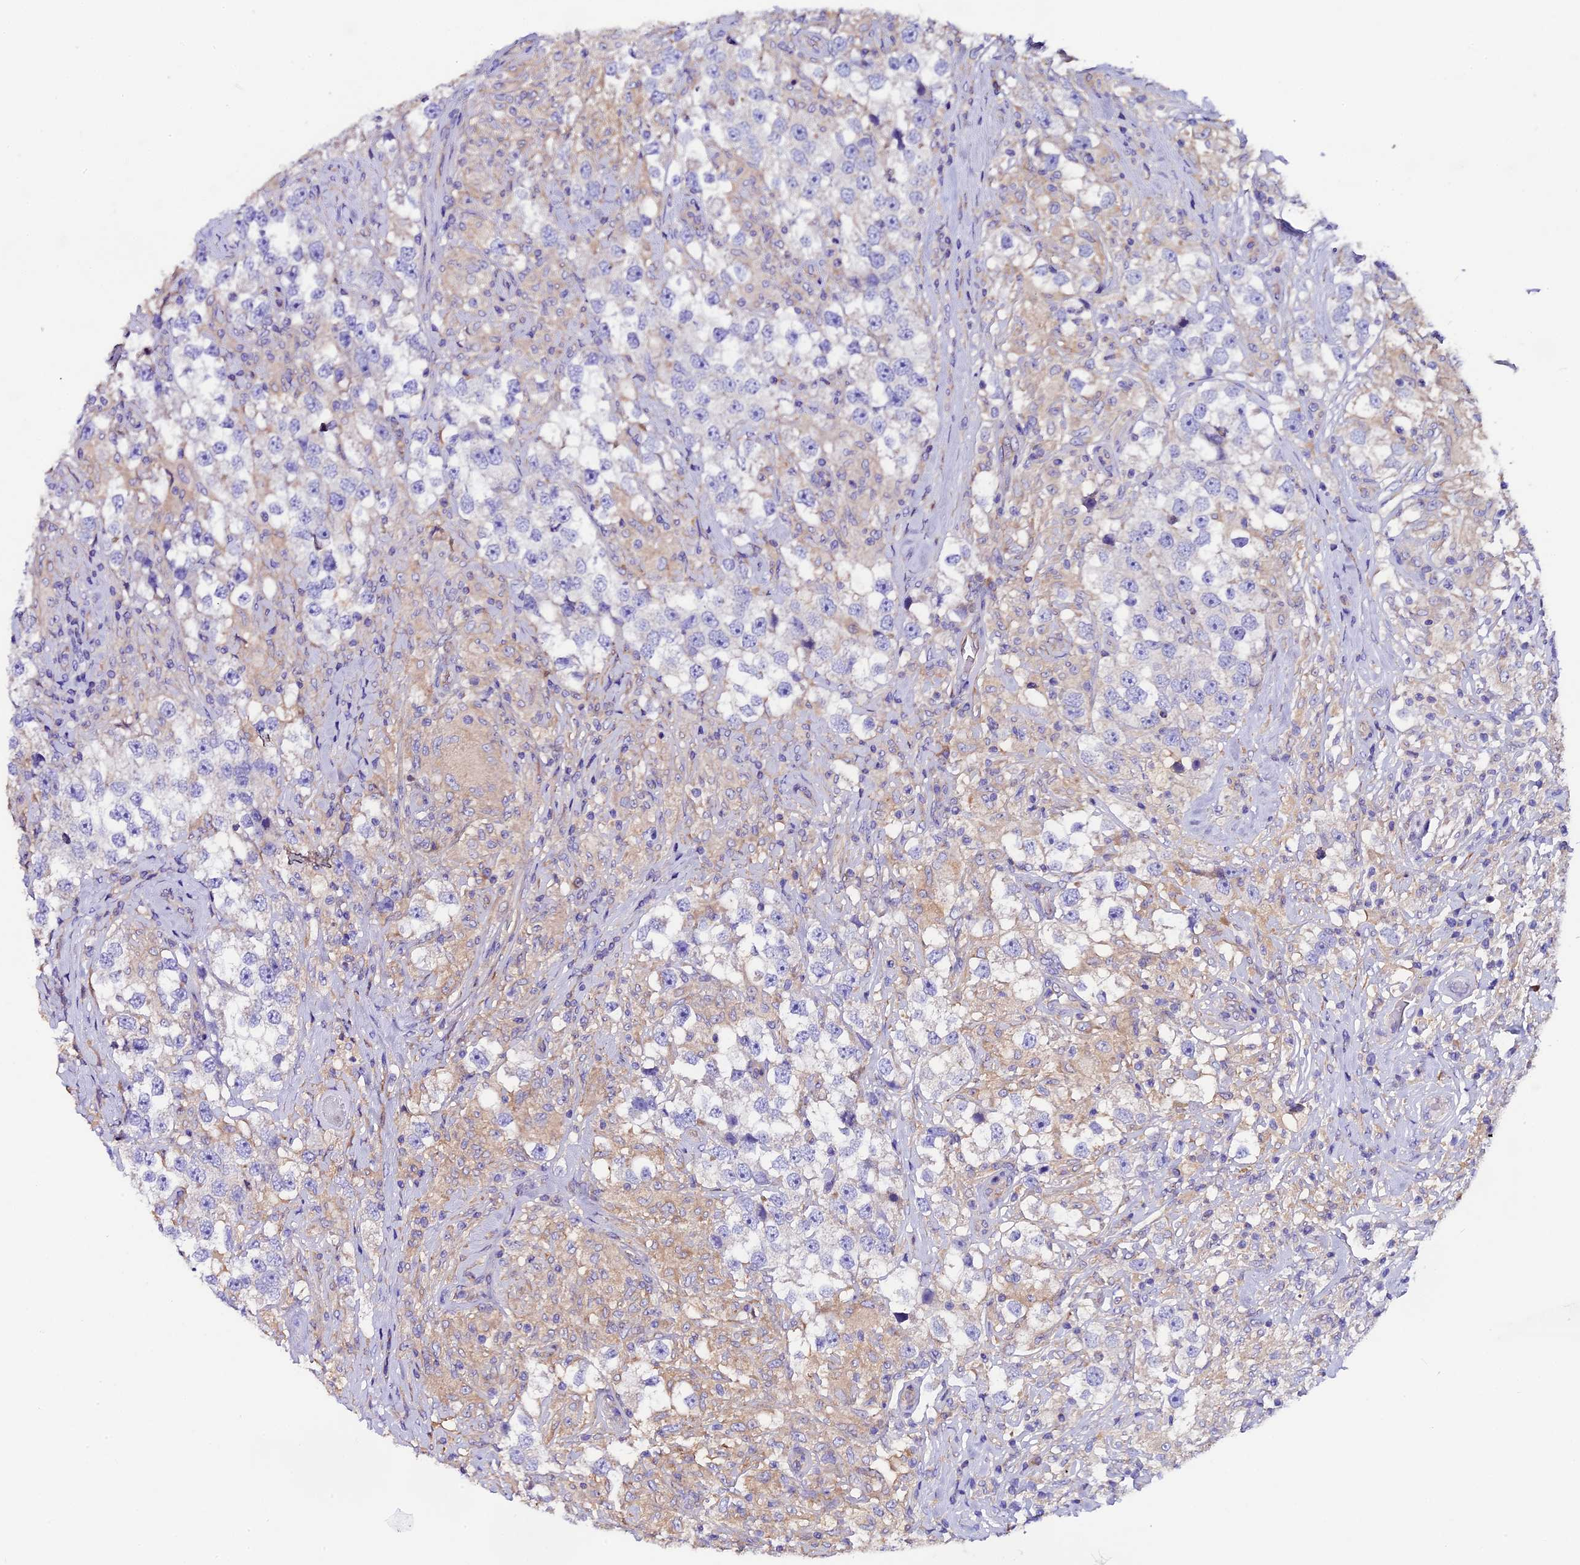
{"staining": {"intensity": "negative", "quantity": "none", "location": "none"}, "tissue": "testis cancer", "cell_type": "Tumor cells", "image_type": "cancer", "snomed": [{"axis": "morphology", "description": "Seminoma, NOS"}, {"axis": "topography", "description": "Testis"}], "caption": "This is an immunohistochemistry image of human testis seminoma. There is no staining in tumor cells.", "gene": "COMTD1", "patient": {"sex": "male", "age": 46}}